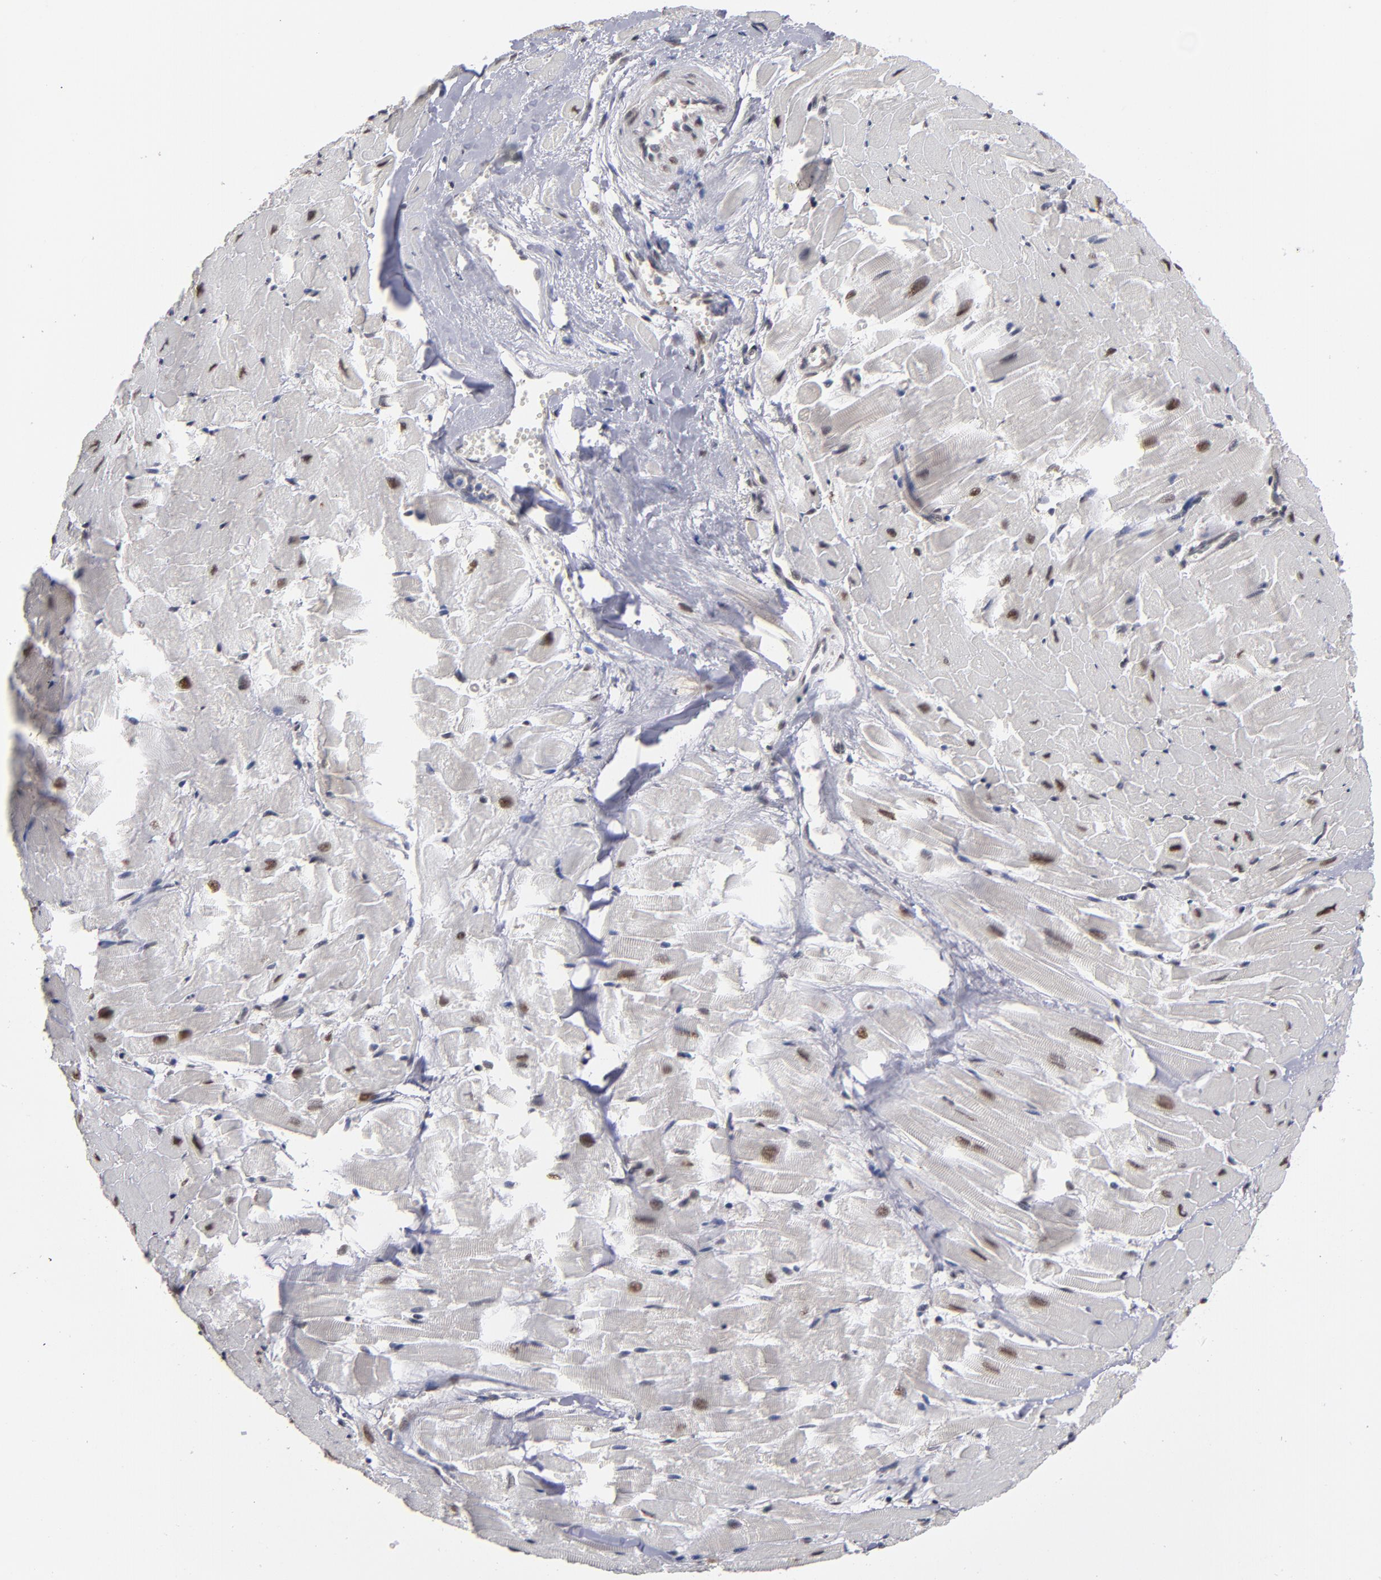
{"staining": {"intensity": "moderate", "quantity": "25%-75%", "location": "nuclear"}, "tissue": "heart muscle", "cell_type": "Cardiomyocytes", "image_type": "normal", "snomed": [{"axis": "morphology", "description": "Normal tissue, NOS"}, {"axis": "topography", "description": "Heart"}], "caption": "Normal heart muscle shows moderate nuclear positivity in about 25%-75% of cardiomyocytes, visualized by immunohistochemistry. The protein is stained brown, and the nuclei are stained in blue (DAB IHC with brightfield microscopy, high magnification).", "gene": "HUWE1", "patient": {"sex": "female", "age": 19}}